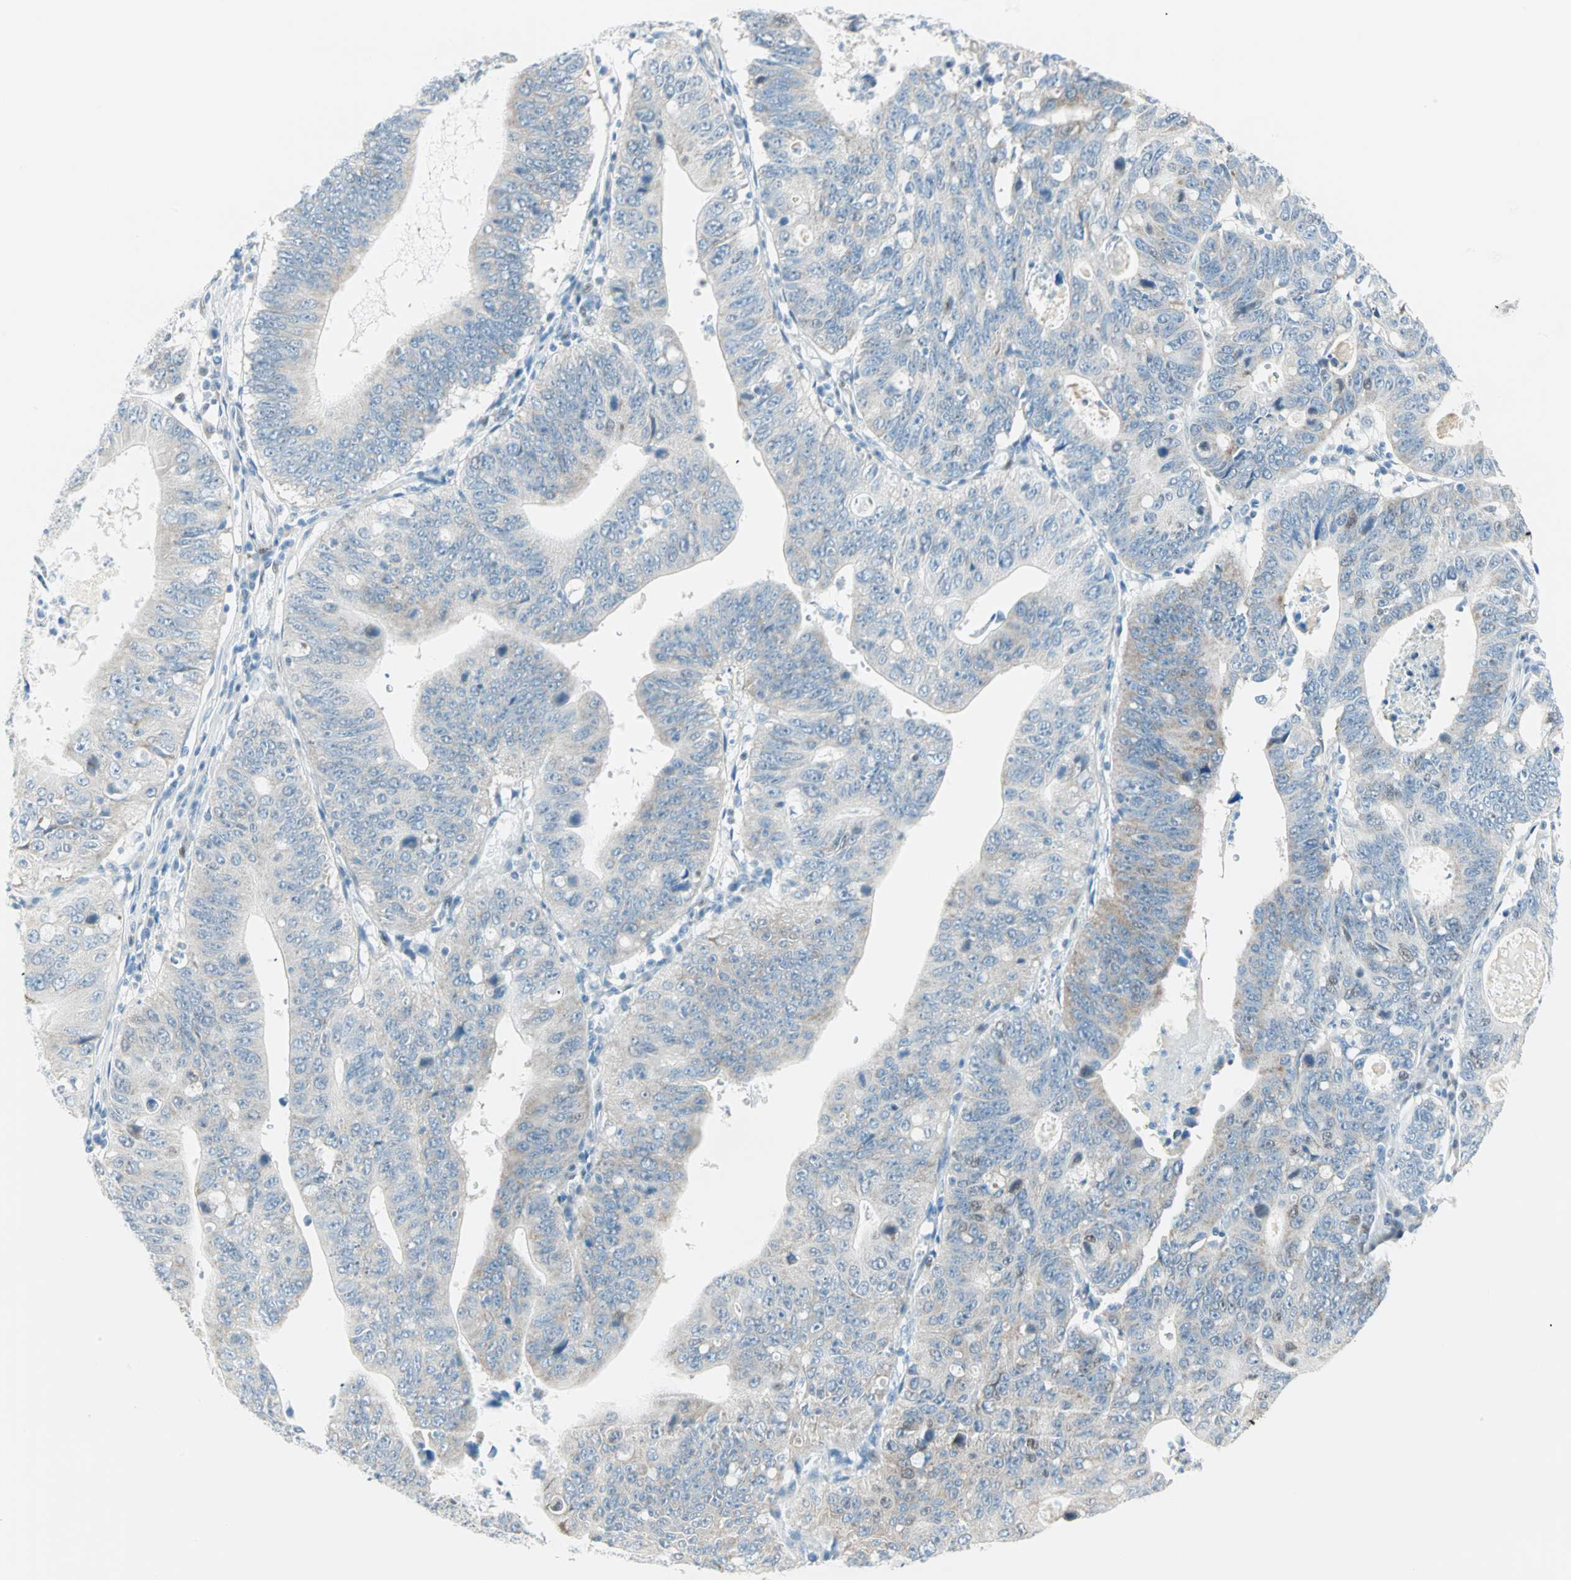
{"staining": {"intensity": "negative", "quantity": "none", "location": "none"}, "tissue": "stomach cancer", "cell_type": "Tumor cells", "image_type": "cancer", "snomed": [{"axis": "morphology", "description": "Adenocarcinoma, NOS"}, {"axis": "topography", "description": "Stomach"}], "caption": "Protein analysis of adenocarcinoma (stomach) demonstrates no significant positivity in tumor cells.", "gene": "PKNOX1", "patient": {"sex": "male", "age": 59}}